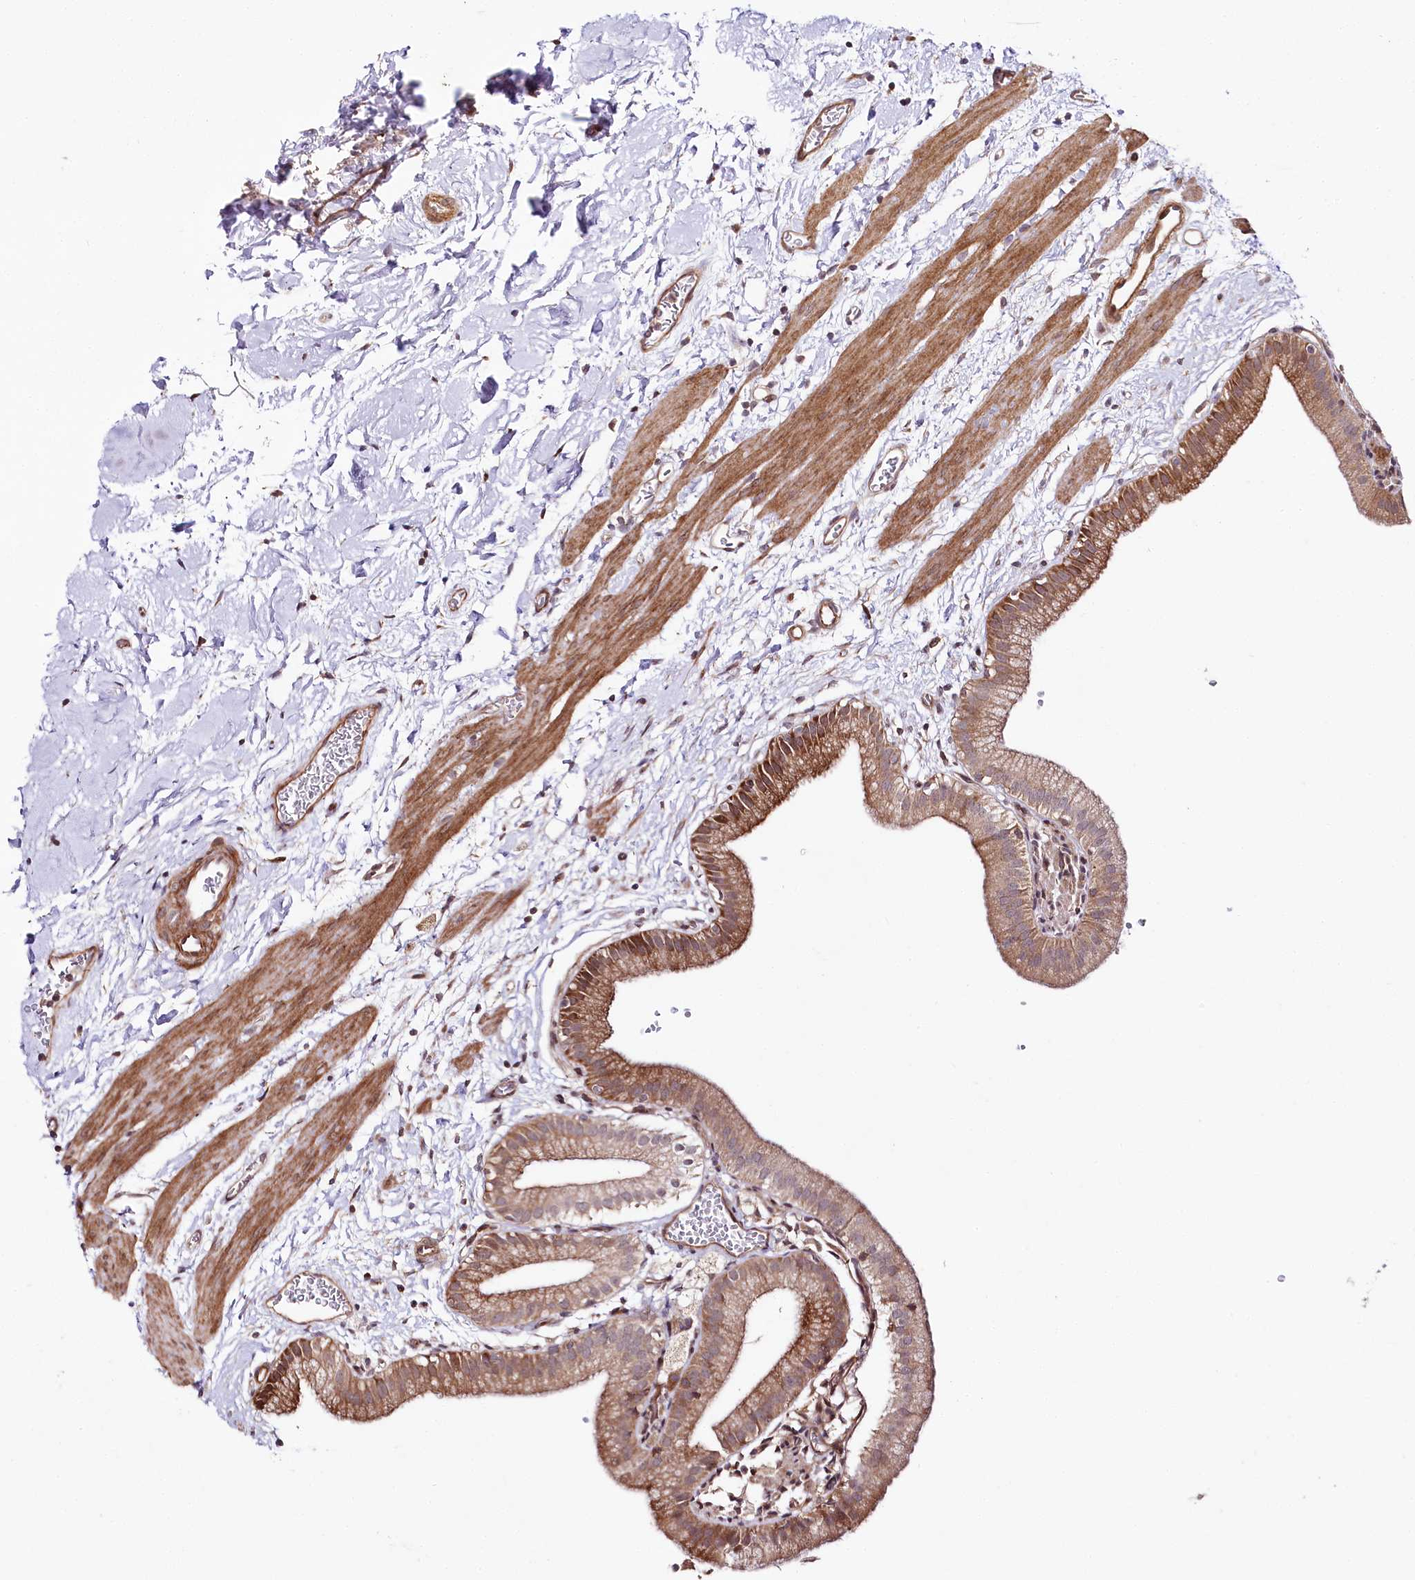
{"staining": {"intensity": "moderate", "quantity": ">75%", "location": "cytoplasmic/membranous"}, "tissue": "gallbladder", "cell_type": "Glandular cells", "image_type": "normal", "snomed": [{"axis": "morphology", "description": "Normal tissue, NOS"}, {"axis": "topography", "description": "Gallbladder"}], "caption": "High-power microscopy captured an IHC photomicrograph of normal gallbladder, revealing moderate cytoplasmic/membranous expression in approximately >75% of glandular cells. (Brightfield microscopy of DAB IHC at high magnification).", "gene": "PHLDB1", "patient": {"sex": "male", "age": 55}}